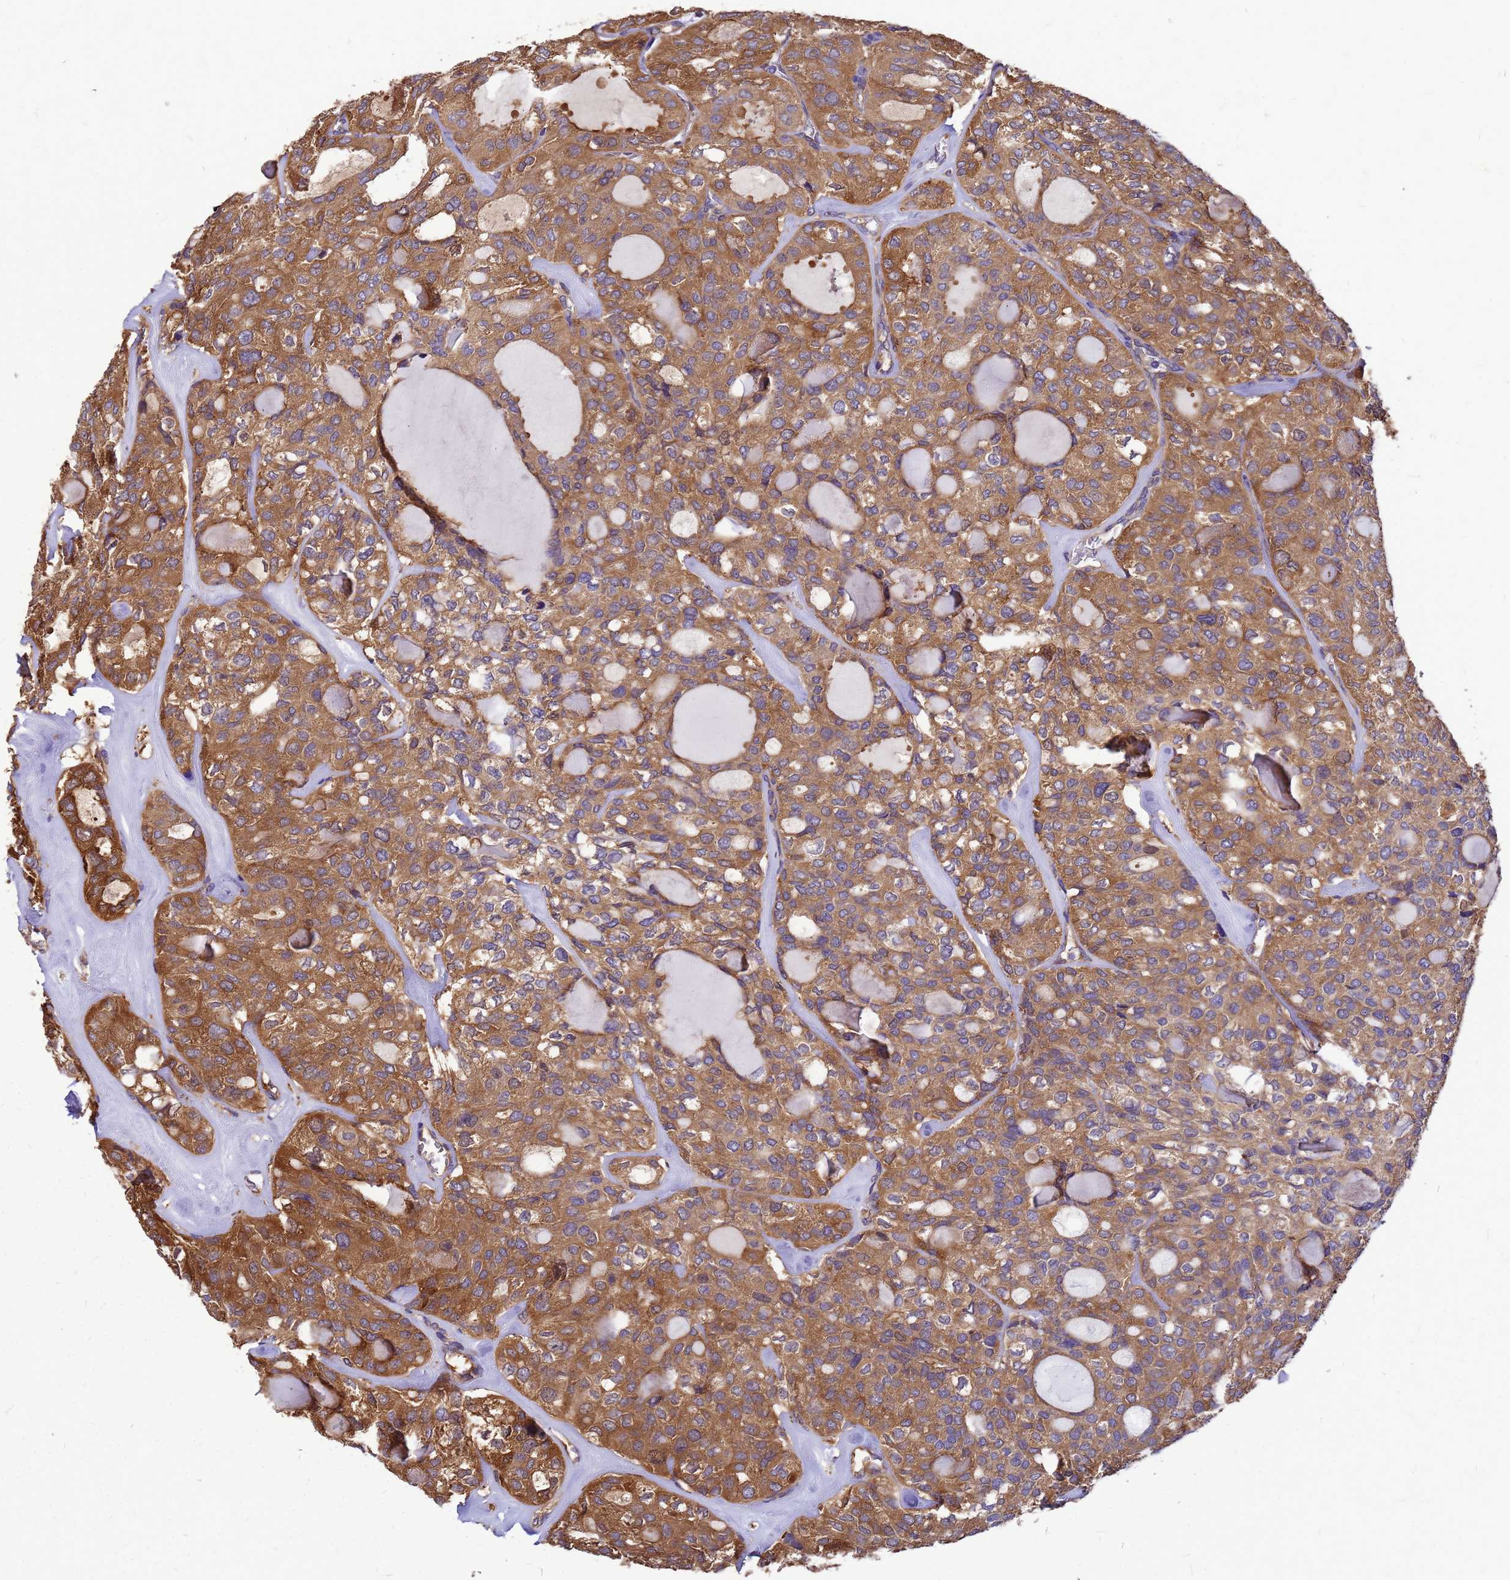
{"staining": {"intensity": "moderate", "quantity": ">75%", "location": "cytoplasmic/membranous"}, "tissue": "thyroid cancer", "cell_type": "Tumor cells", "image_type": "cancer", "snomed": [{"axis": "morphology", "description": "Follicular adenoma carcinoma, NOS"}, {"axis": "topography", "description": "Thyroid gland"}], "caption": "Immunohistochemistry (IHC) photomicrograph of neoplastic tissue: thyroid follicular adenoma carcinoma stained using immunohistochemistry (IHC) displays medium levels of moderate protein expression localized specifically in the cytoplasmic/membranous of tumor cells, appearing as a cytoplasmic/membranous brown color.", "gene": "GID4", "patient": {"sex": "male", "age": 75}}